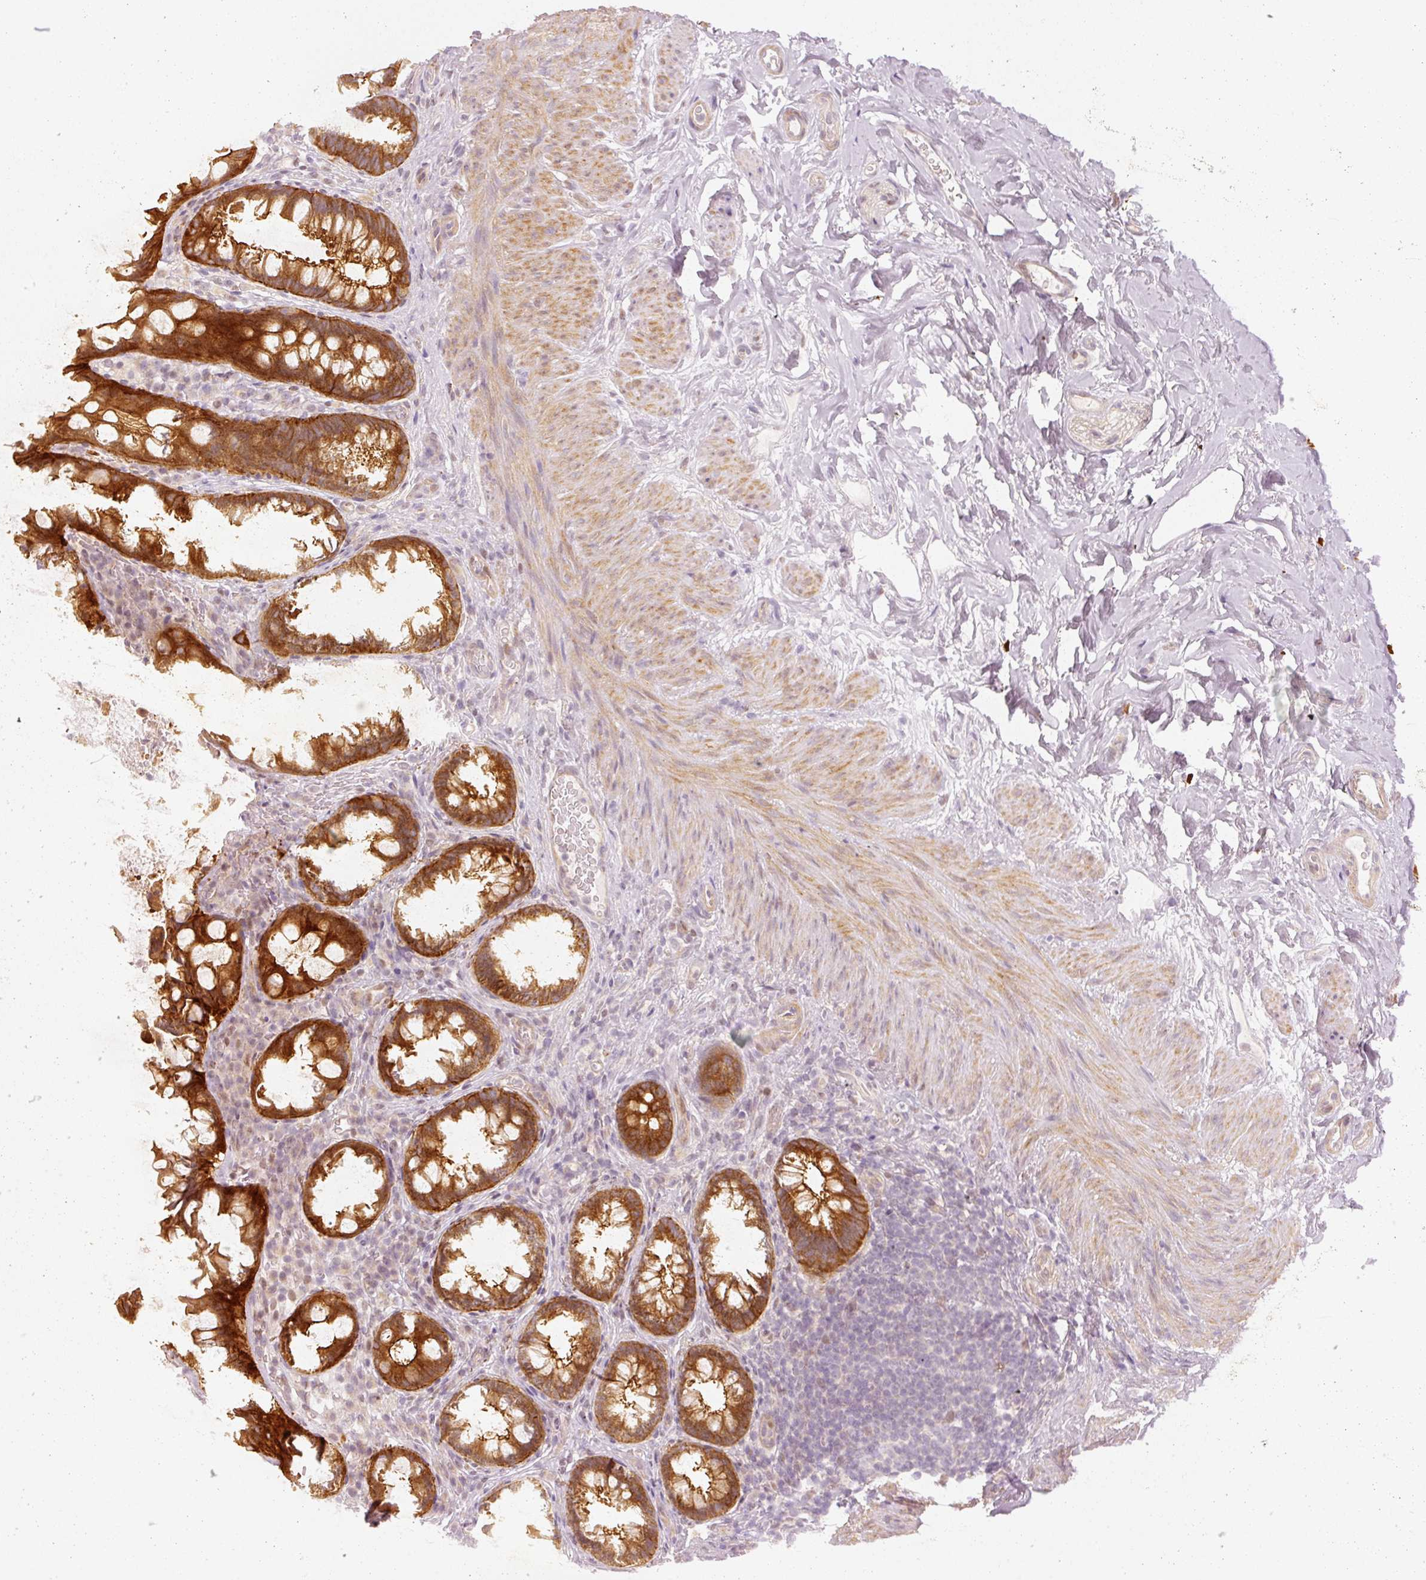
{"staining": {"intensity": "strong", "quantity": ">75%", "location": "cytoplasmic/membranous"}, "tissue": "rectum", "cell_type": "Glandular cells", "image_type": "normal", "snomed": [{"axis": "morphology", "description": "Normal tissue, NOS"}, {"axis": "topography", "description": "Rectum"}, {"axis": "topography", "description": "Peripheral nerve tissue"}], "caption": "Immunohistochemistry micrograph of normal rectum stained for a protein (brown), which demonstrates high levels of strong cytoplasmic/membranous positivity in approximately >75% of glandular cells.", "gene": "DAPP1", "patient": {"sex": "female", "age": 69}}